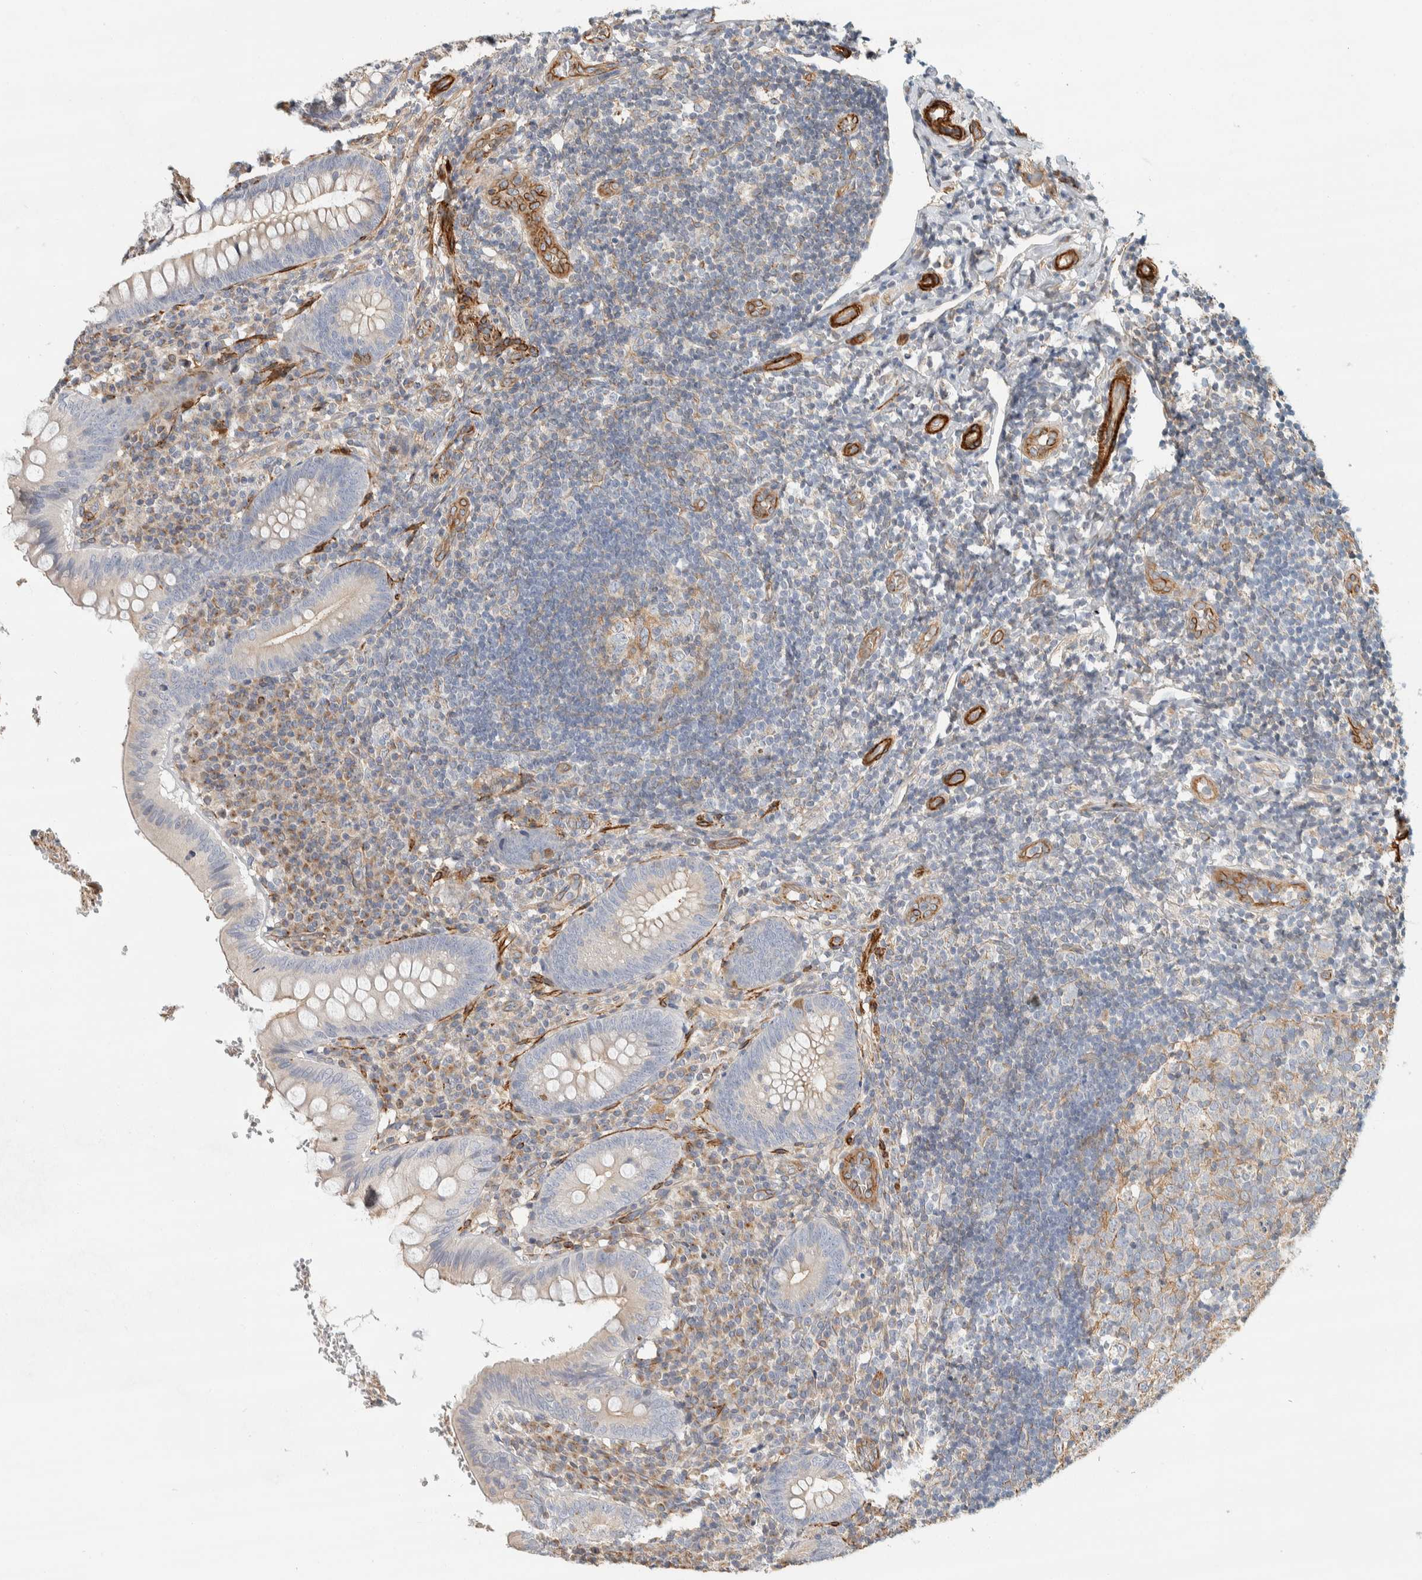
{"staining": {"intensity": "negative", "quantity": "none", "location": "none"}, "tissue": "appendix", "cell_type": "Glandular cells", "image_type": "normal", "snomed": [{"axis": "morphology", "description": "Normal tissue, NOS"}, {"axis": "topography", "description": "Appendix"}], "caption": "Immunohistochemical staining of normal human appendix exhibits no significant staining in glandular cells. The staining was performed using DAB (3,3'-diaminobenzidine) to visualize the protein expression in brown, while the nuclei were stained in blue with hematoxylin (Magnification: 20x).", "gene": "CDR2", "patient": {"sex": "male", "age": 8}}